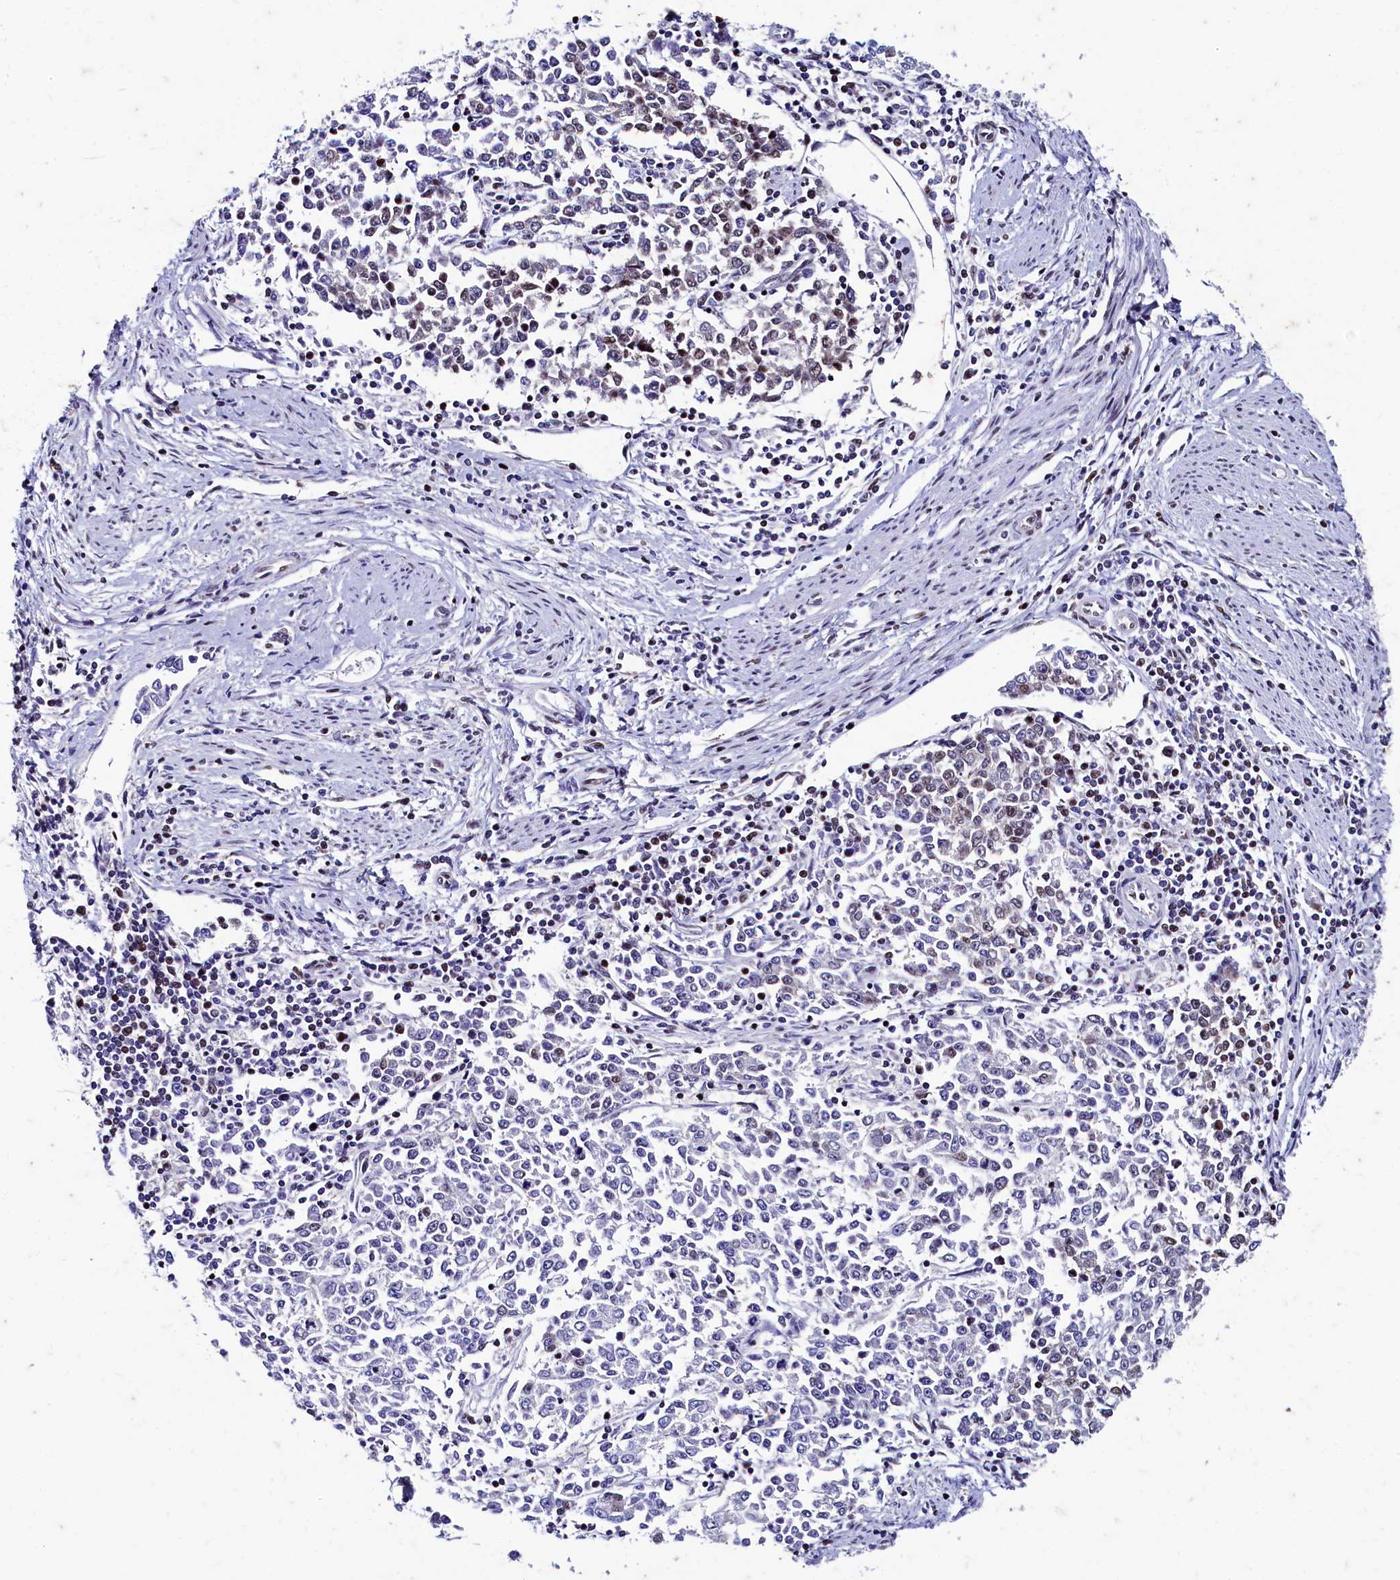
{"staining": {"intensity": "moderate", "quantity": "<25%", "location": "nuclear"}, "tissue": "endometrial cancer", "cell_type": "Tumor cells", "image_type": "cancer", "snomed": [{"axis": "morphology", "description": "Adenocarcinoma, NOS"}, {"axis": "topography", "description": "Endometrium"}], "caption": "Human endometrial cancer (adenocarcinoma) stained for a protein (brown) exhibits moderate nuclear positive staining in about <25% of tumor cells.", "gene": "CPSF7", "patient": {"sex": "female", "age": 50}}